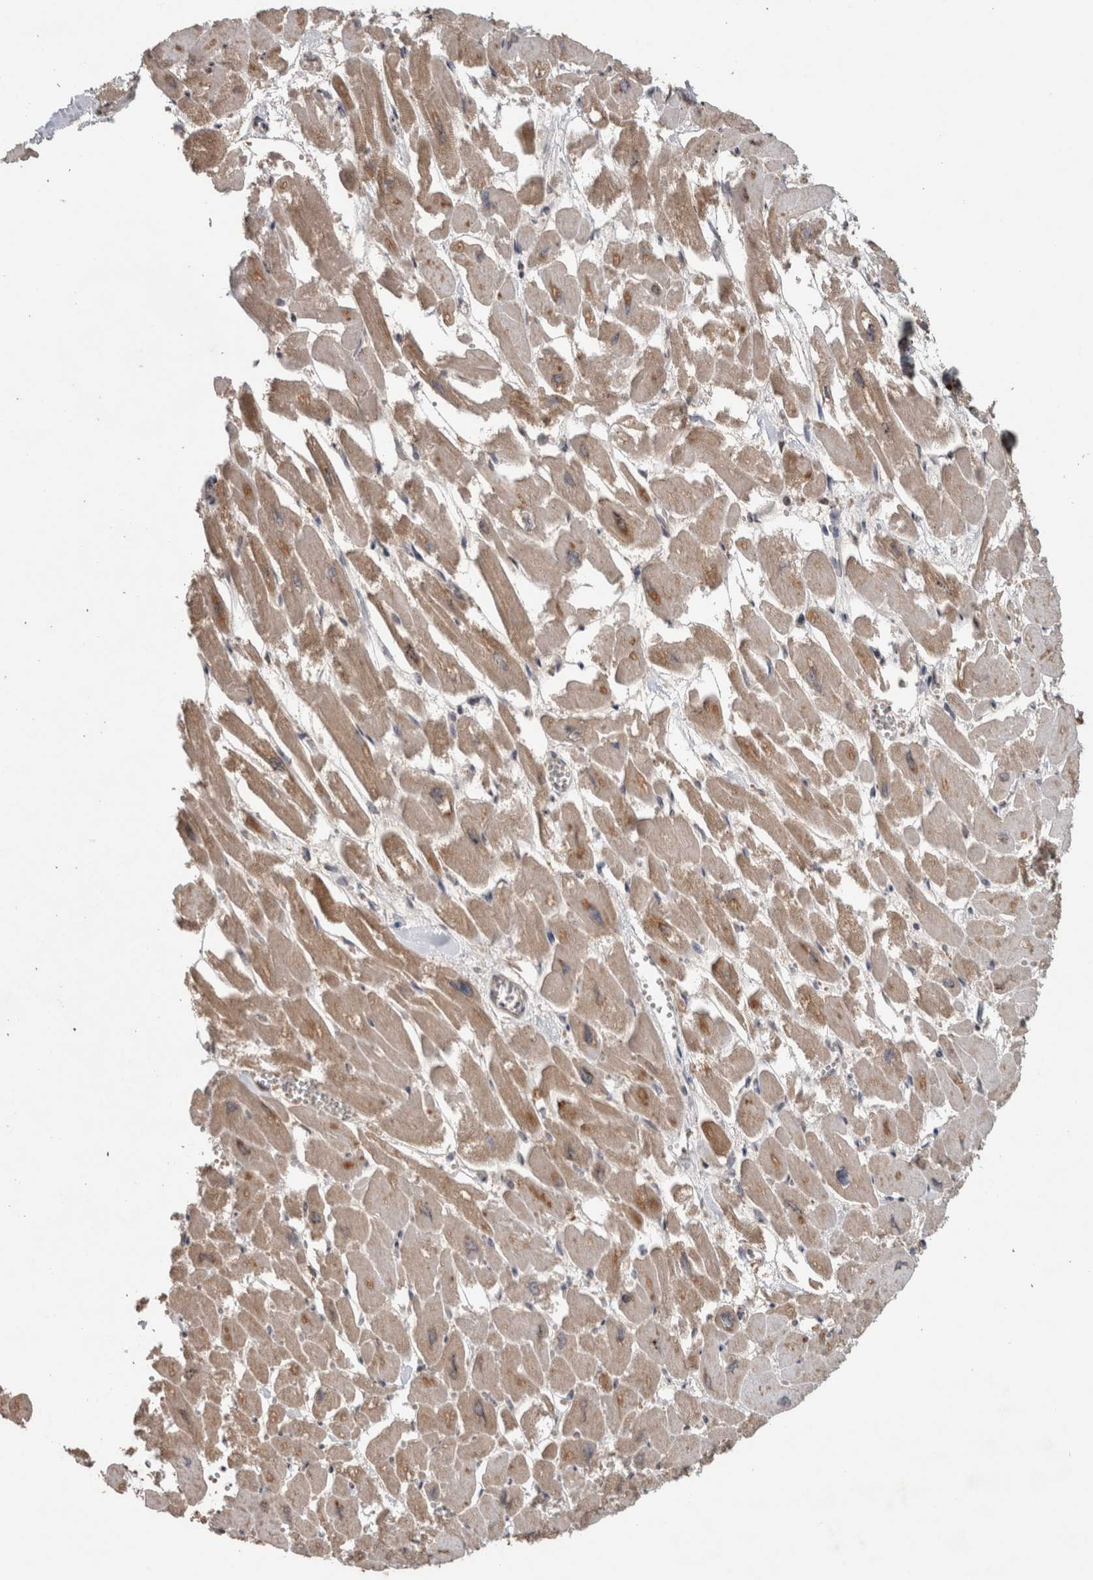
{"staining": {"intensity": "moderate", "quantity": ">75%", "location": "cytoplasmic/membranous"}, "tissue": "heart muscle", "cell_type": "Cardiomyocytes", "image_type": "normal", "snomed": [{"axis": "morphology", "description": "Normal tissue, NOS"}, {"axis": "topography", "description": "Heart"}], "caption": "Immunohistochemistry image of unremarkable heart muscle: heart muscle stained using immunohistochemistry shows medium levels of moderate protein expression localized specifically in the cytoplasmic/membranous of cardiomyocytes, appearing as a cytoplasmic/membranous brown color.", "gene": "ADGRL3", "patient": {"sex": "male", "age": 54}}